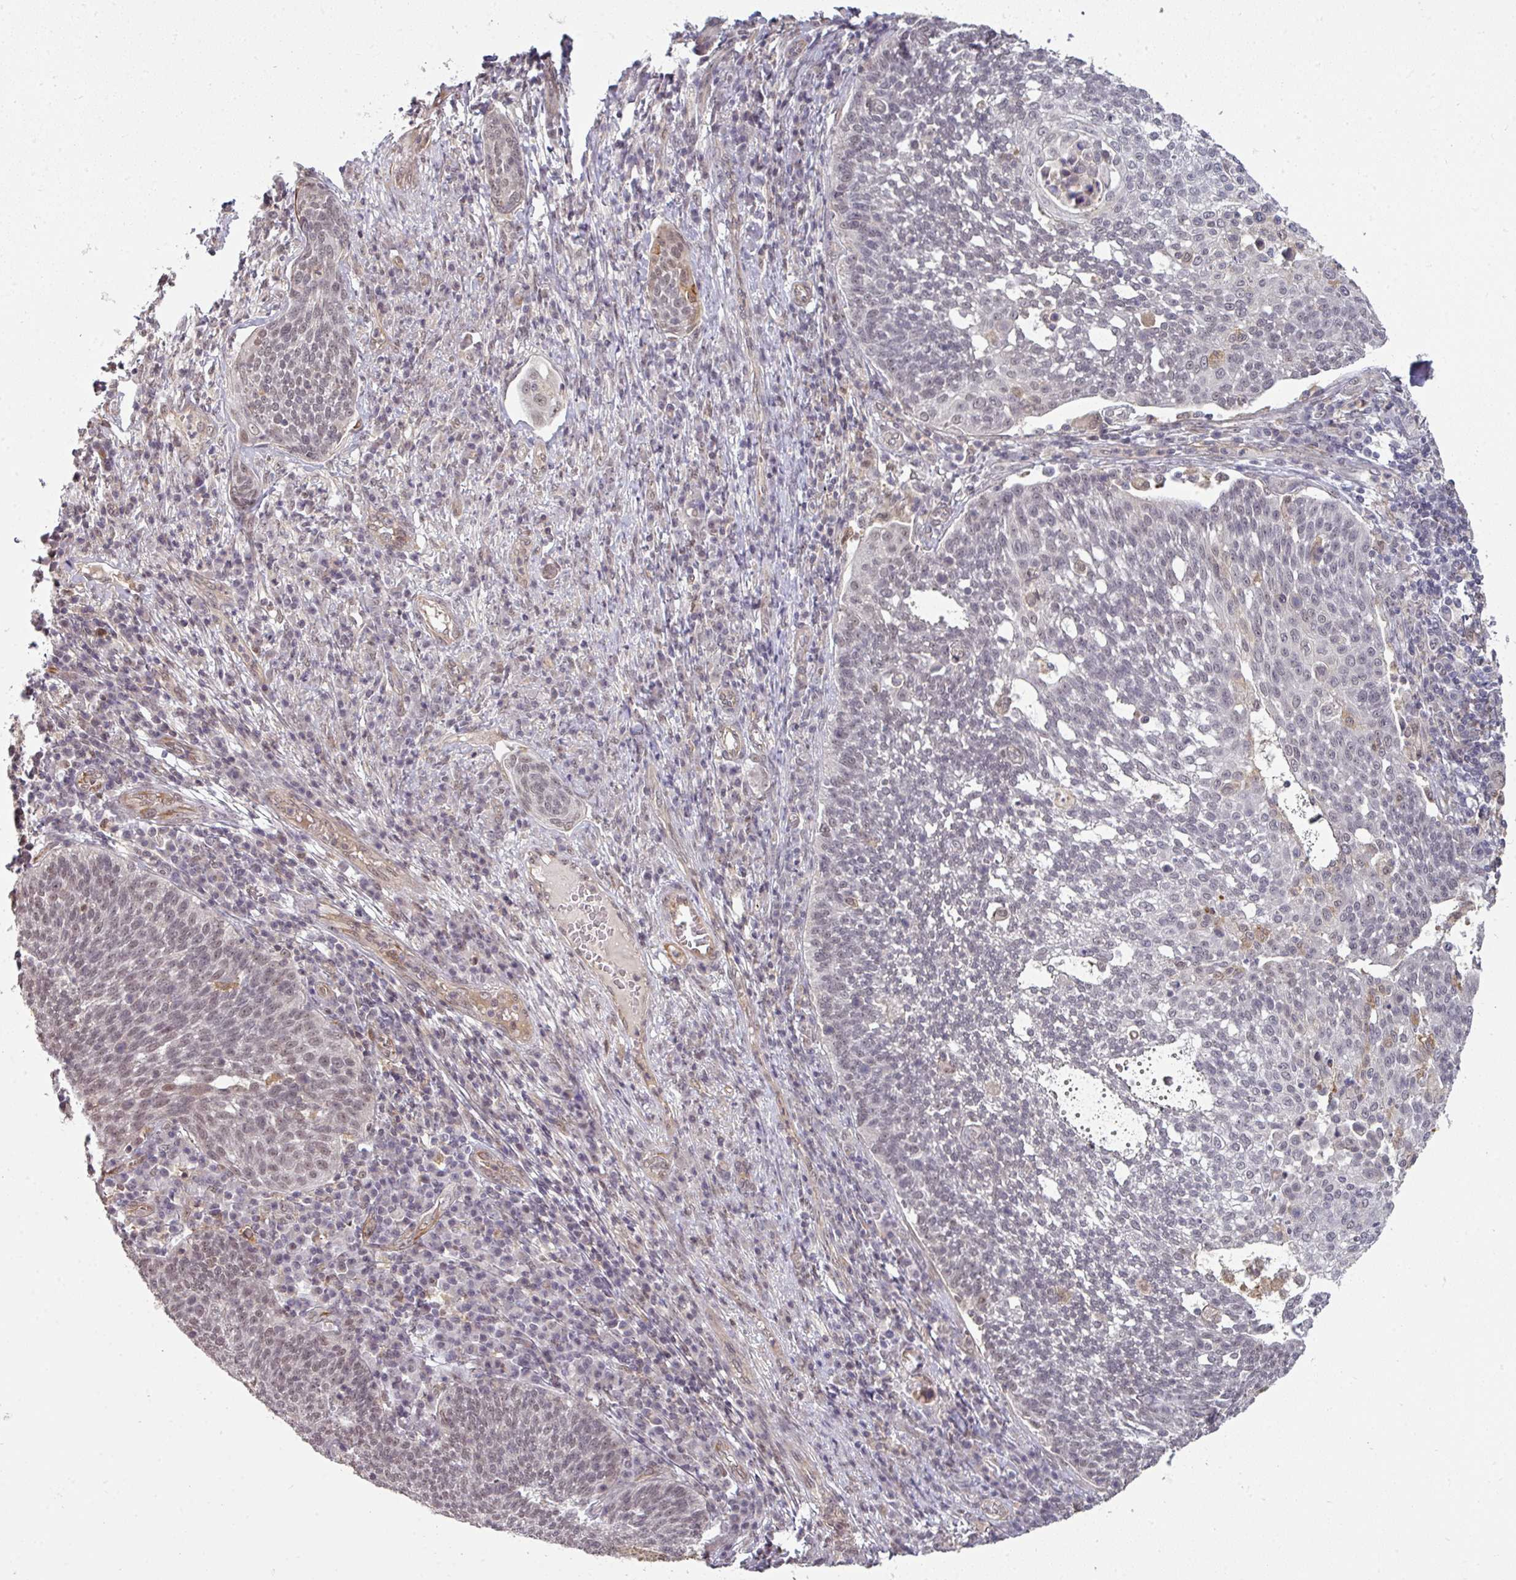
{"staining": {"intensity": "negative", "quantity": "none", "location": "none"}, "tissue": "cervical cancer", "cell_type": "Tumor cells", "image_type": "cancer", "snomed": [{"axis": "morphology", "description": "Squamous cell carcinoma, NOS"}, {"axis": "topography", "description": "Cervix"}], "caption": "The histopathology image demonstrates no staining of tumor cells in cervical cancer.", "gene": "GTF2H3", "patient": {"sex": "female", "age": 34}}